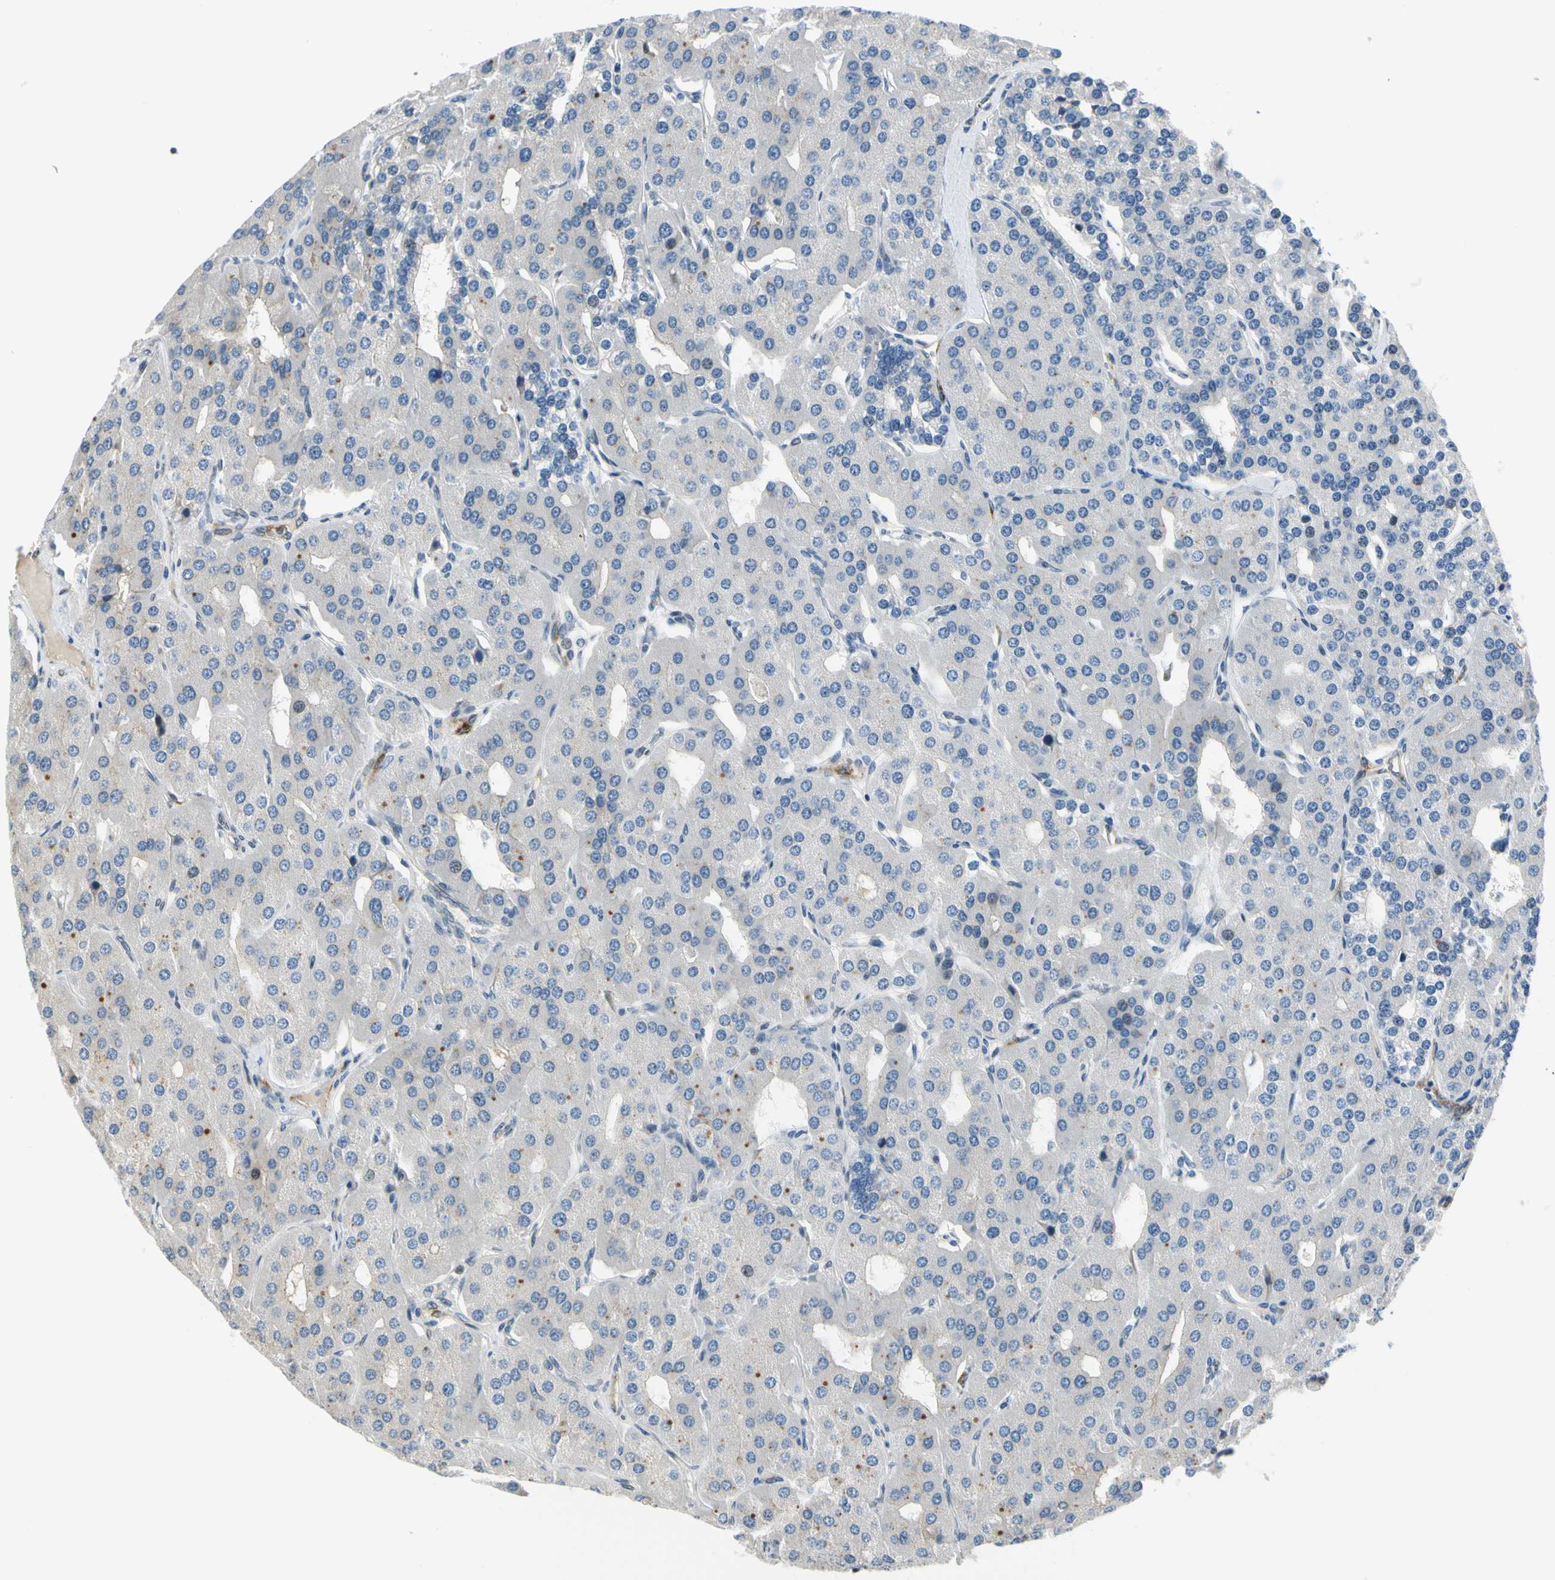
{"staining": {"intensity": "weak", "quantity": "25%-75%", "location": "cytoplasmic/membranous,nuclear"}, "tissue": "parathyroid gland", "cell_type": "Glandular cells", "image_type": "normal", "snomed": [{"axis": "morphology", "description": "Normal tissue, NOS"}, {"axis": "morphology", "description": "Adenoma, NOS"}, {"axis": "topography", "description": "Parathyroid gland"}], "caption": "Glandular cells demonstrate low levels of weak cytoplasmic/membranous,nuclear positivity in approximately 25%-75% of cells in unremarkable human parathyroid gland. The staining is performed using DAB (3,3'-diaminobenzidine) brown chromogen to label protein expression. The nuclei are counter-stained blue using hematoxylin.", "gene": "NPDC1", "patient": {"sex": "female", "age": 86}}